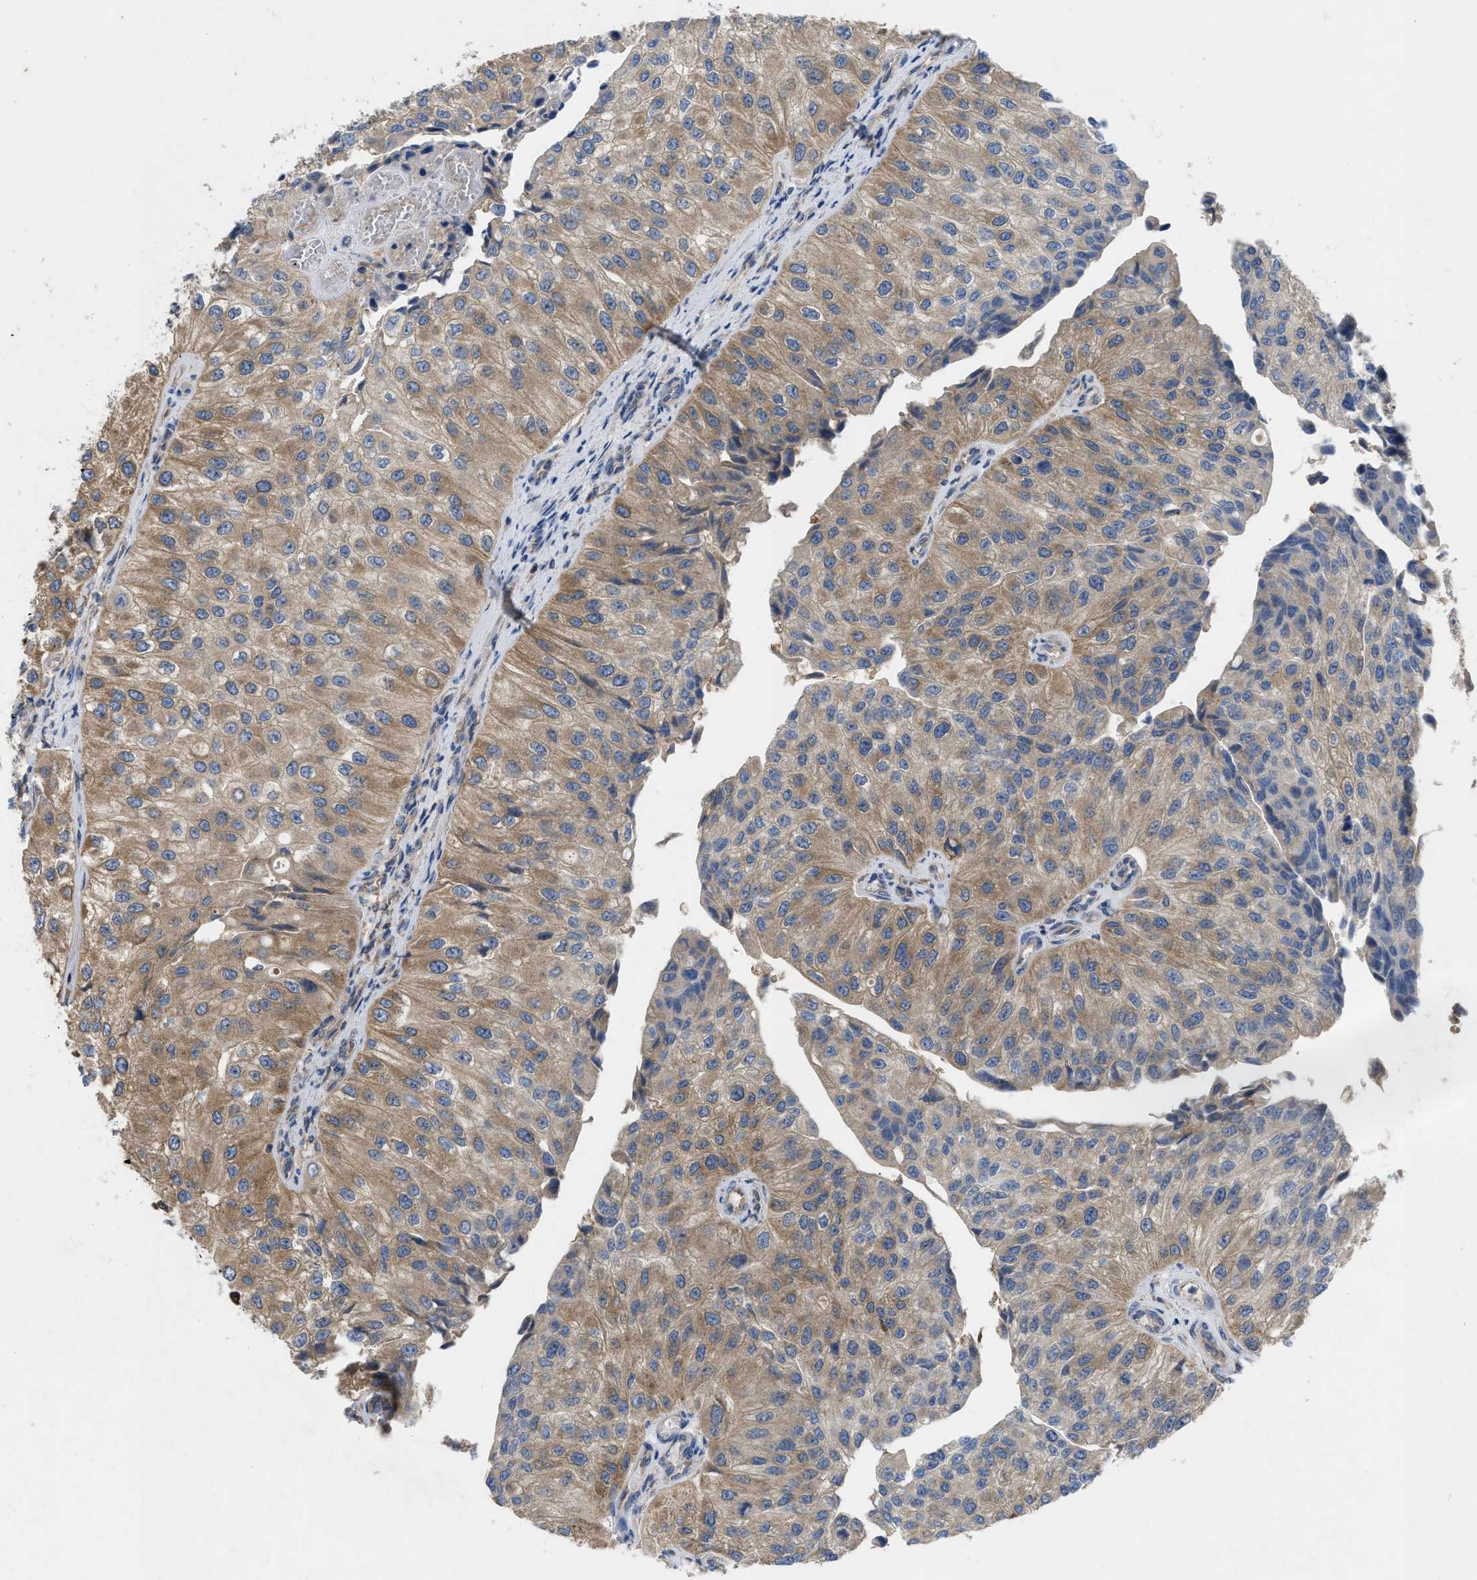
{"staining": {"intensity": "moderate", "quantity": ">75%", "location": "cytoplasmic/membranous"}, "tissue": "urothelial cancer", "cell_type": "Tumor cells", "image_type": "cancer", "snomed": [{"axis": "morphology", "description": "Urothelial carcinoma, High grade"}, {"axis": "topography", "description": "Kidney"}, {"axis": "topography", "description": "Urinary bladder"}], "caption": "Brown immunohistochemical staining in urothelial carcinoma (high-grade) reveals moderate cytoplasmic/membranous staining in about >75% of tumor cells. The staining is performed using DAB brown chromogen to label protein expression. The nuclei are counter-stained blue using hematoxylin.", "gene": "TMEM131", "patient": {"sex": "male", "age": 77}}